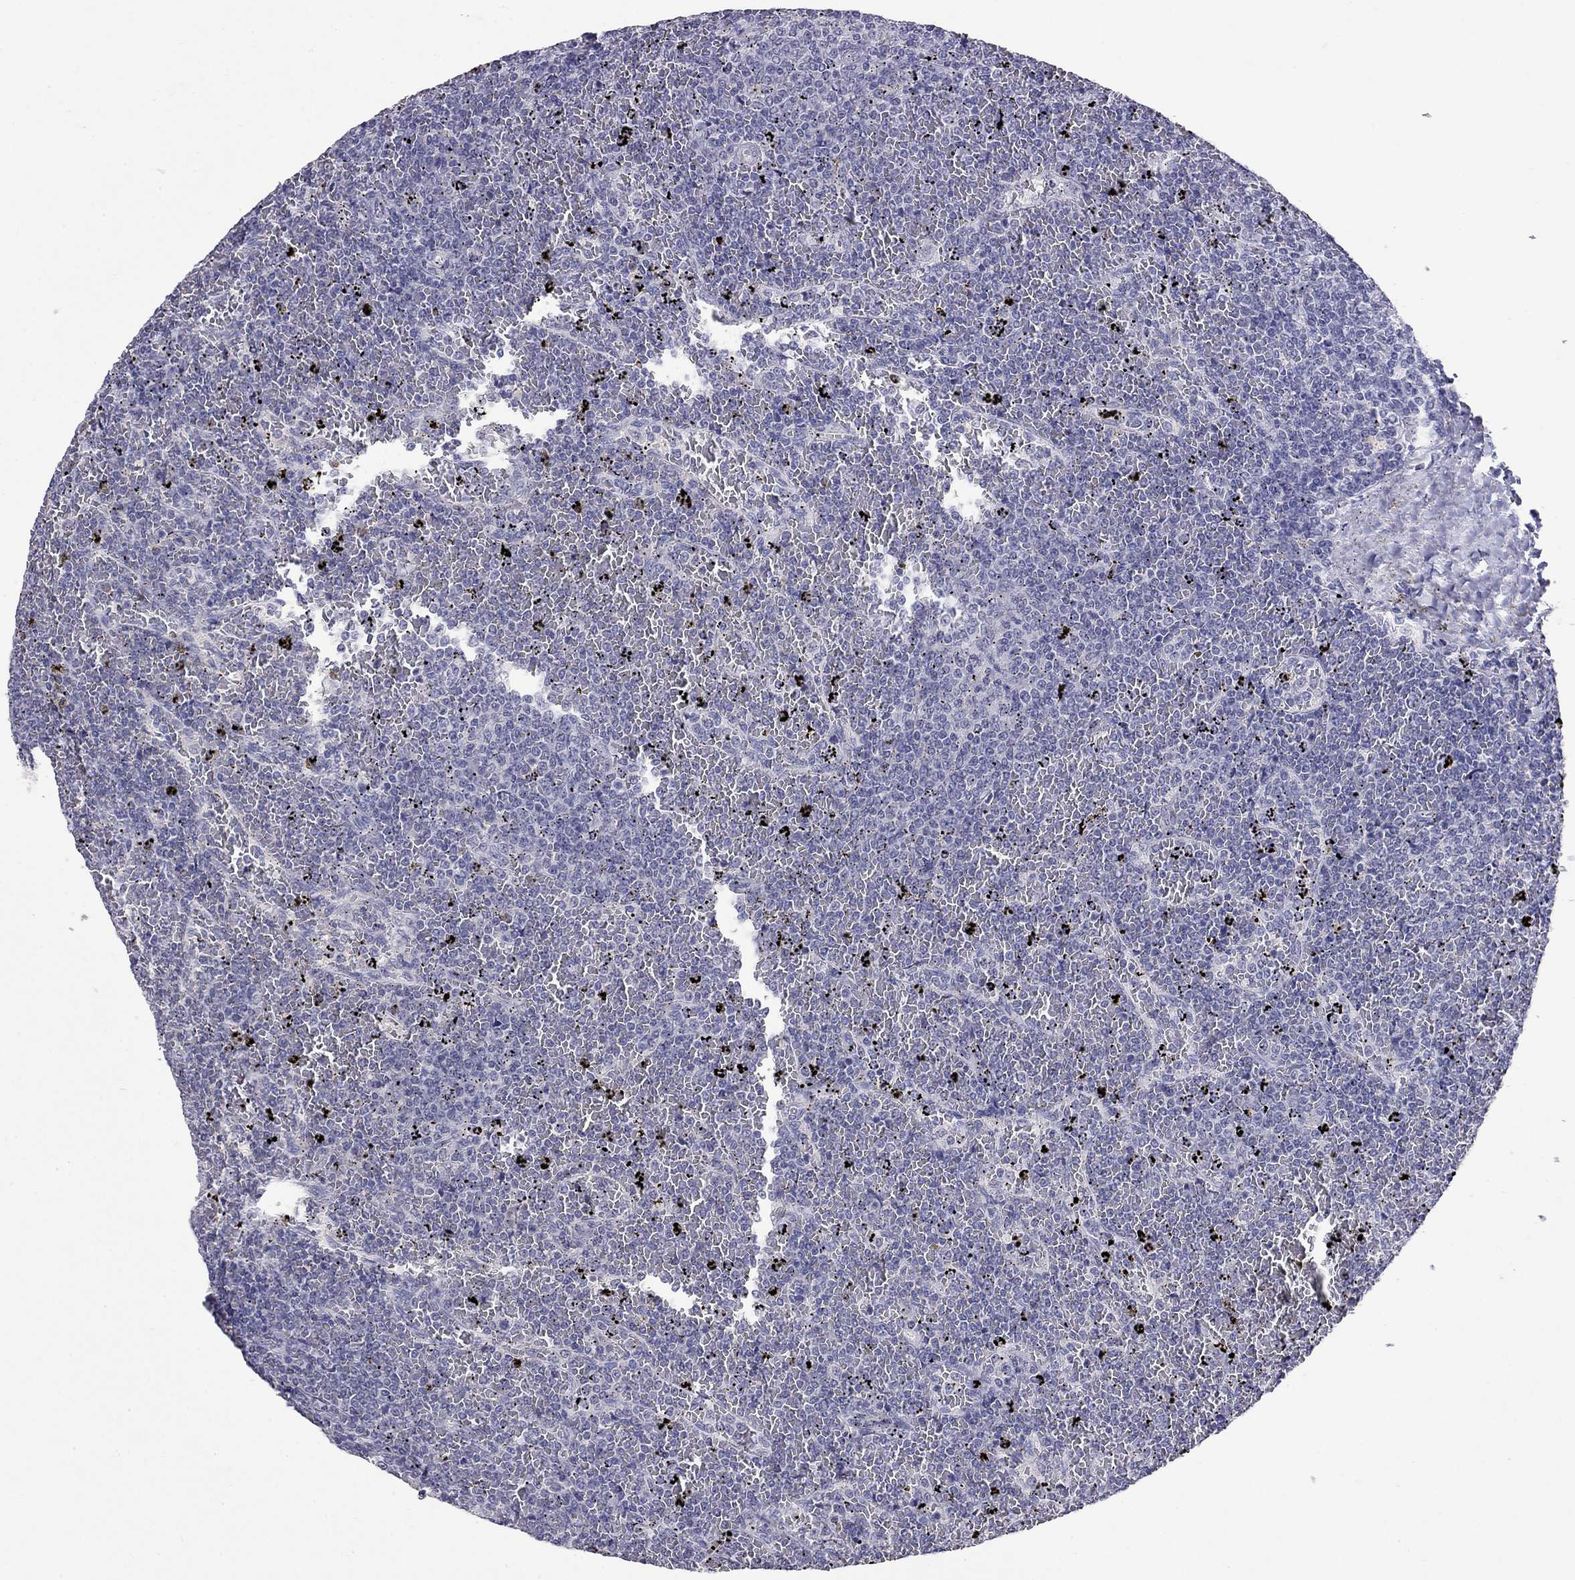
{"staining": {"intensity": "negative", "quantity": "none", "location": "none"}, "tissue": "lymphoma", "cell_type": "Tumor cells", "image_type": "cancer", "snomed": [{"axis": "morphology", "description": "Malignant lymphoma, non-Hodgkin's type, Low grade"}, {"axis": "topography", "description": "Spleen"}], "caption": "High power microscopy histopathology image of an IHC image of lymphoma, revealing no significant staining in tumor cells.", "gene": "WNK3", "patient": {"sex": "female", "age": 77}}